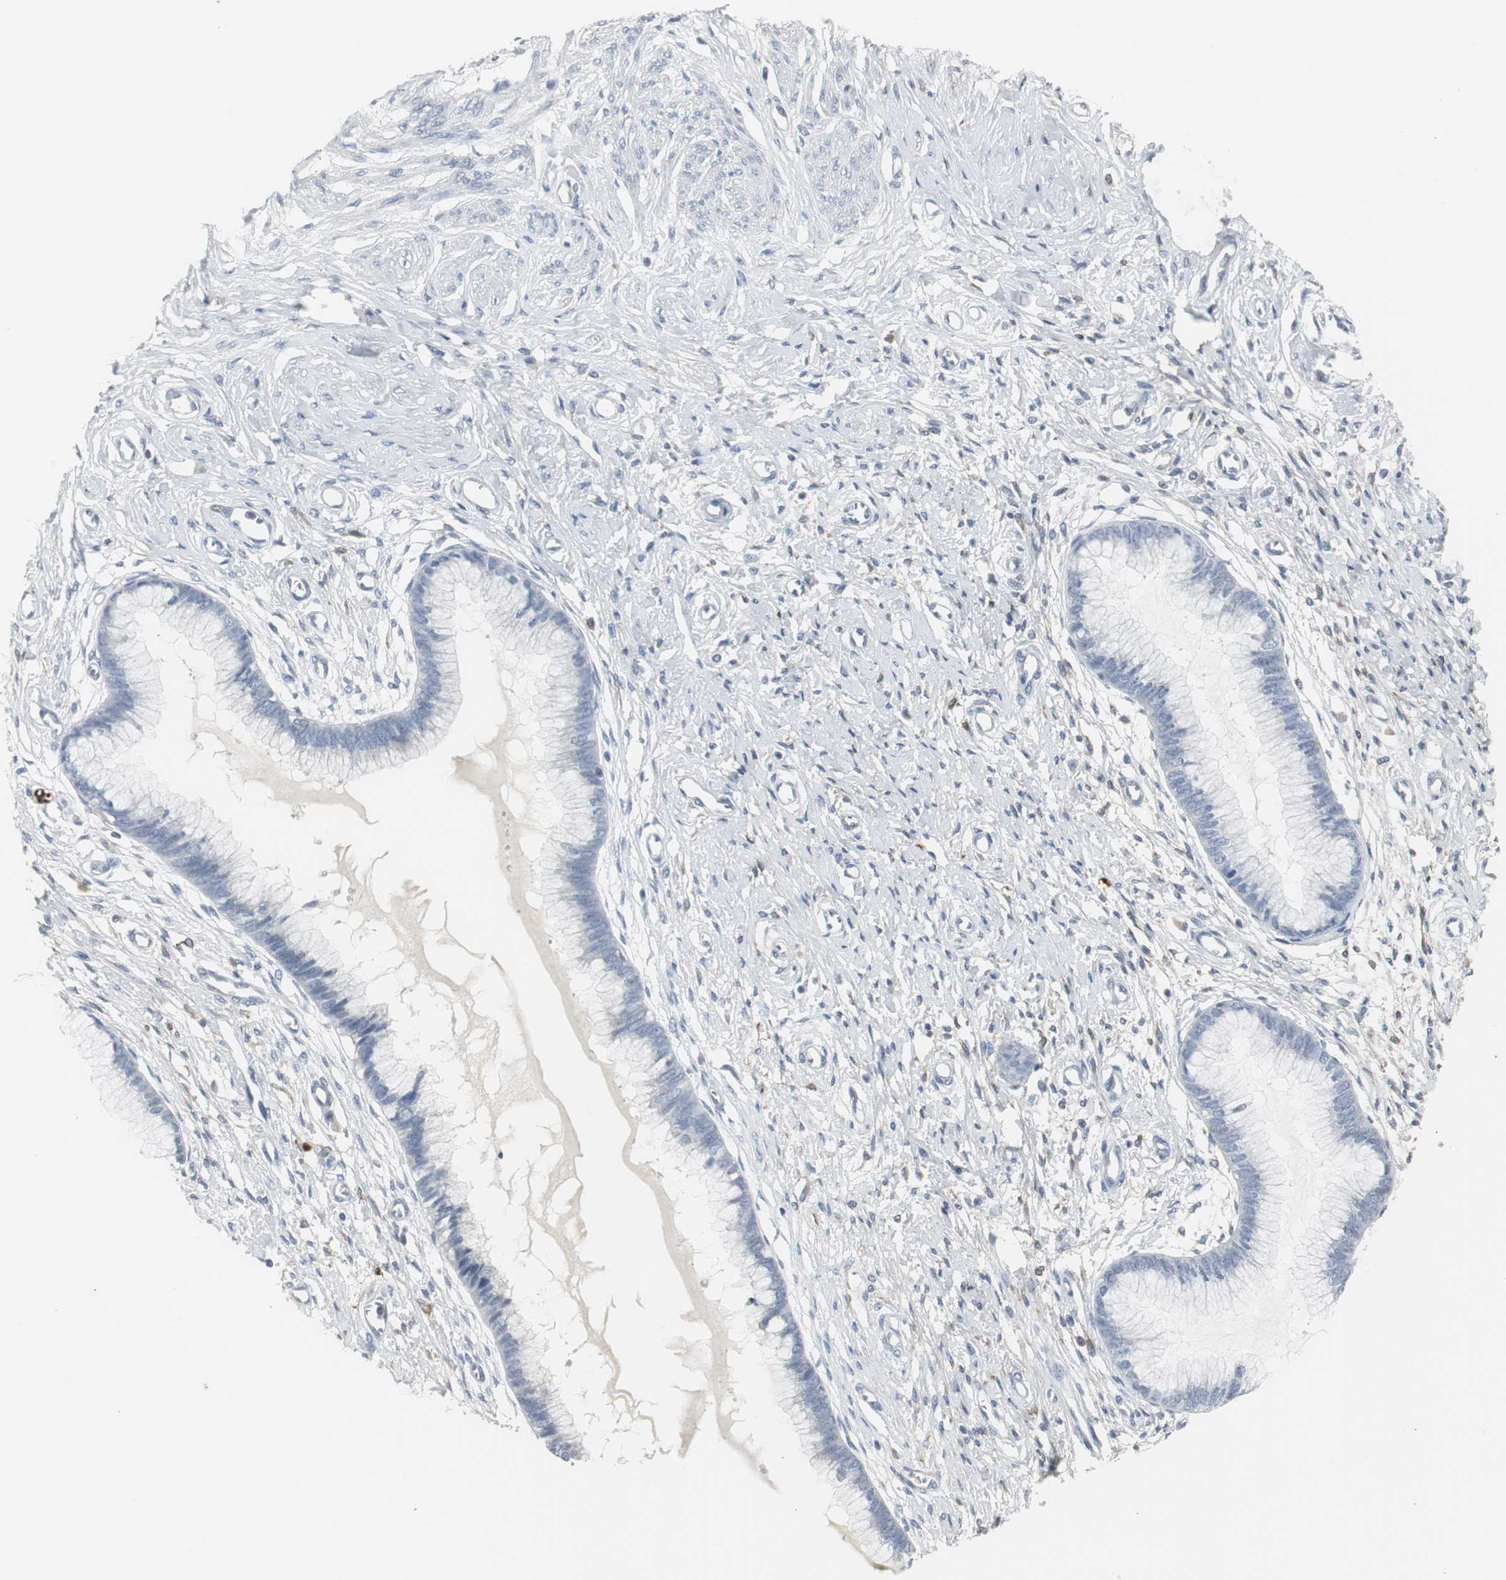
{"staining": {"intensity": "negative", "quantity": "none", "location": "none"}, "tissue": "cervix", "cell_type": "Glandular cells", "image_type": "normal", "snomed": [{"axis": "morphology", "description": "Normal tissue, NOS"}, {"axis": "topography", "description": "Cervix"}], "caption": "Protein analysis of normal cervix reveals no significant positivity in glandular cells.", "gene": "PI15", "patient": {"sex": "female", "age": 55}}